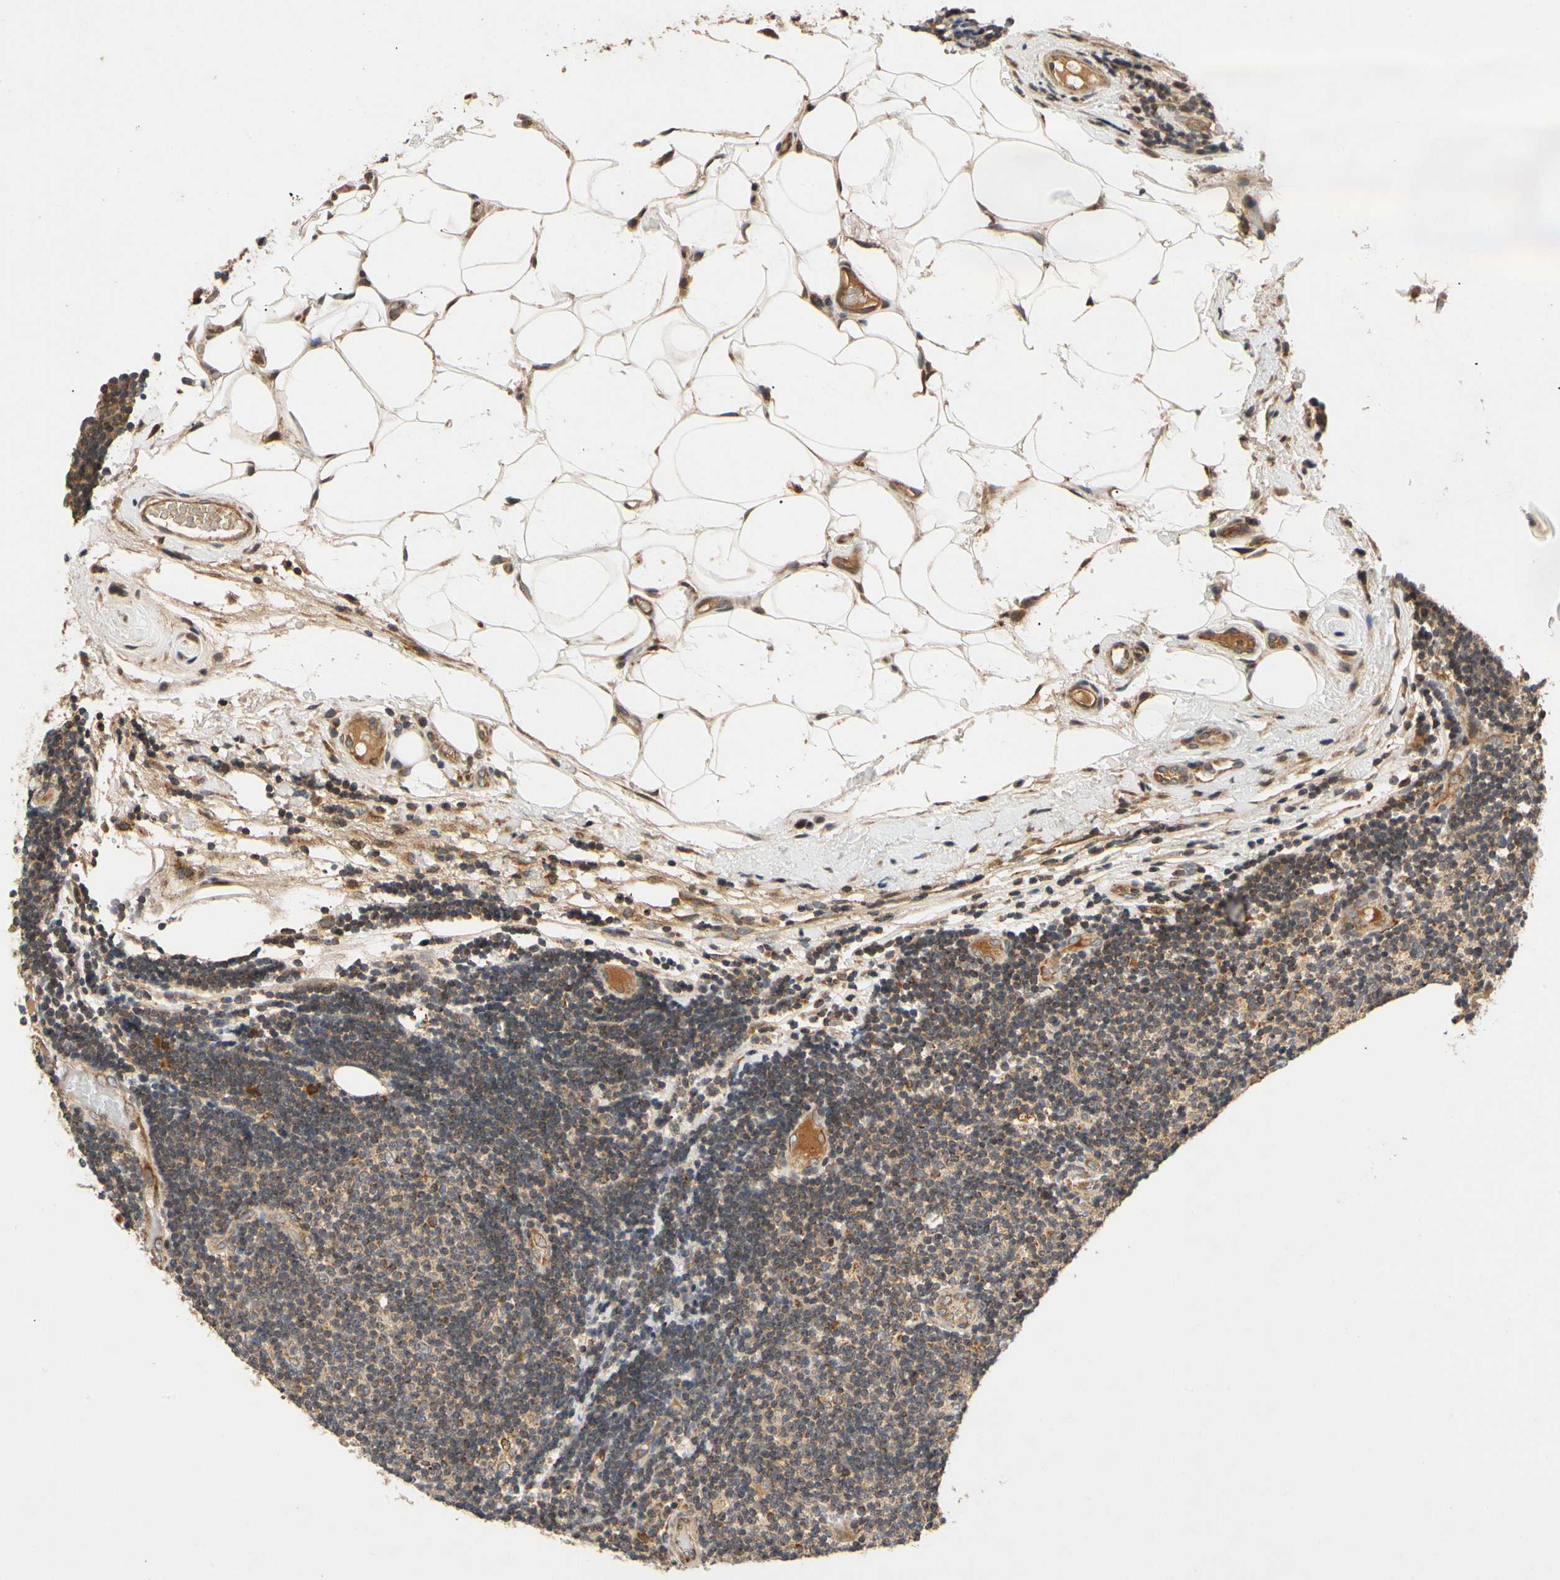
{"staining": {"intensity": "weak", "quantity": ">75%", "location": "cytoplasmic/membranous"}, "tissue": "lymphoma", "cell_type": "Tumor cells", "image_type": "cancer", "snomed": [{"axis": "morphology", "description": "Malignant lymphoma, non-Hodgkin's type, Low grade"}, {"axis": "topography", "description": "Lymph node"}], "caption": "A high-resolution histopathology image shows IHC staining of malignant lymphoma, non-Hodgkin's type (low-grade), which demonstrates weak cytoplasmic/membranous expression in approximately >75% of tumor cells.", "gene": "MRPS22", "patient": {"sex": "male", "age": 83}}